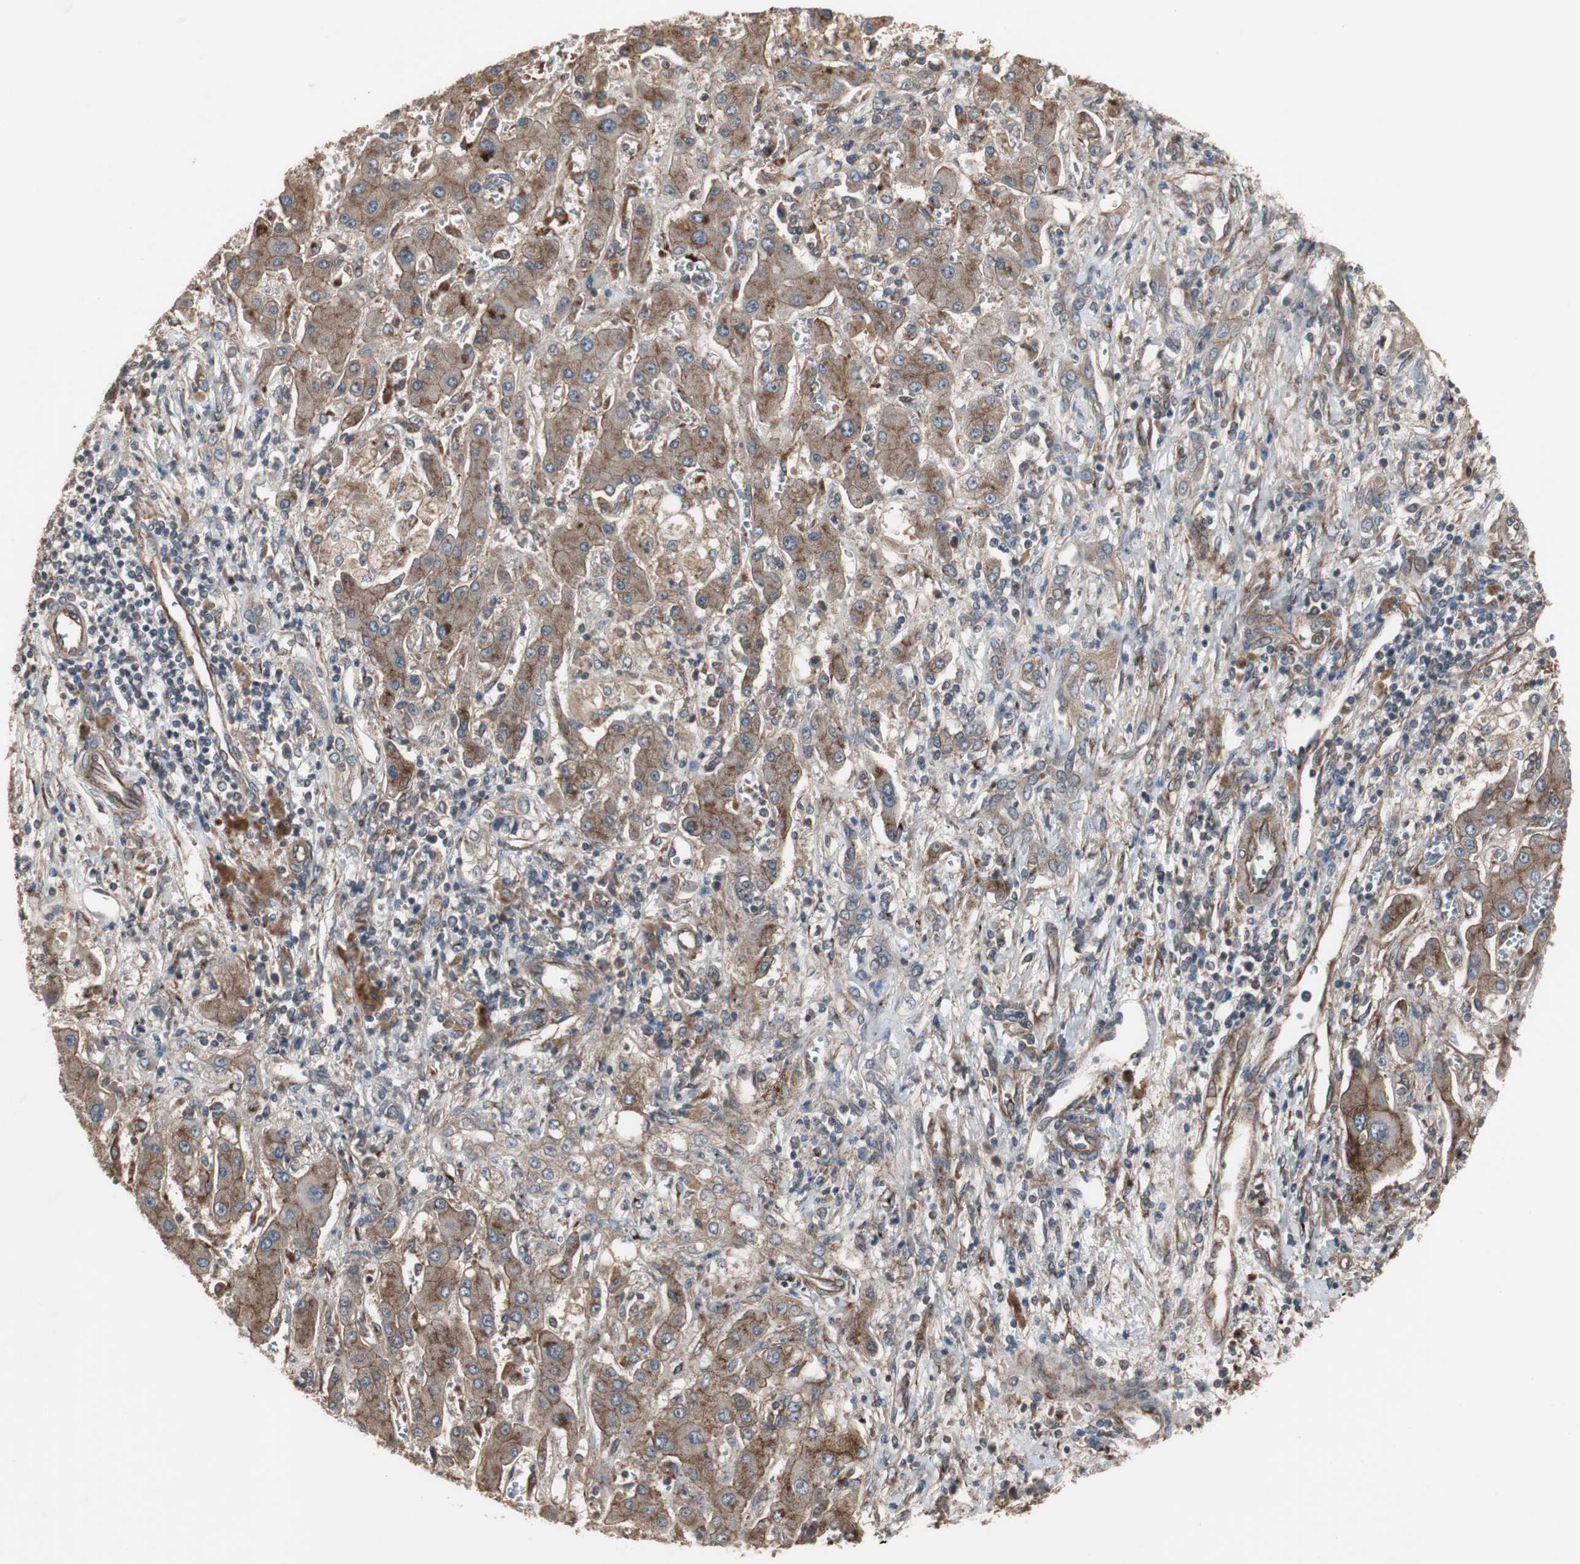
{"staining": {"intensity": "moderate", "quantity": ">75%", "location": "cytoplasmic/membranous"}, "tissue": "liver cancer", "cell_type": "Tumor cells", "image_type": "cancer", "snomed": [{"axis": "morphology", "description": "Cholangiocarcinoma"}, {"axis": "topography", "description": "Liver"}], "caption": "The histopathology image reveals staining of cholangiocarcinoma (liver), revealing moderate cytoplasmic/membranous protein staining (brown color) within tumor cells.", "gene": "ATP2B2", "patient": {"sex": "male", "age": 50}}